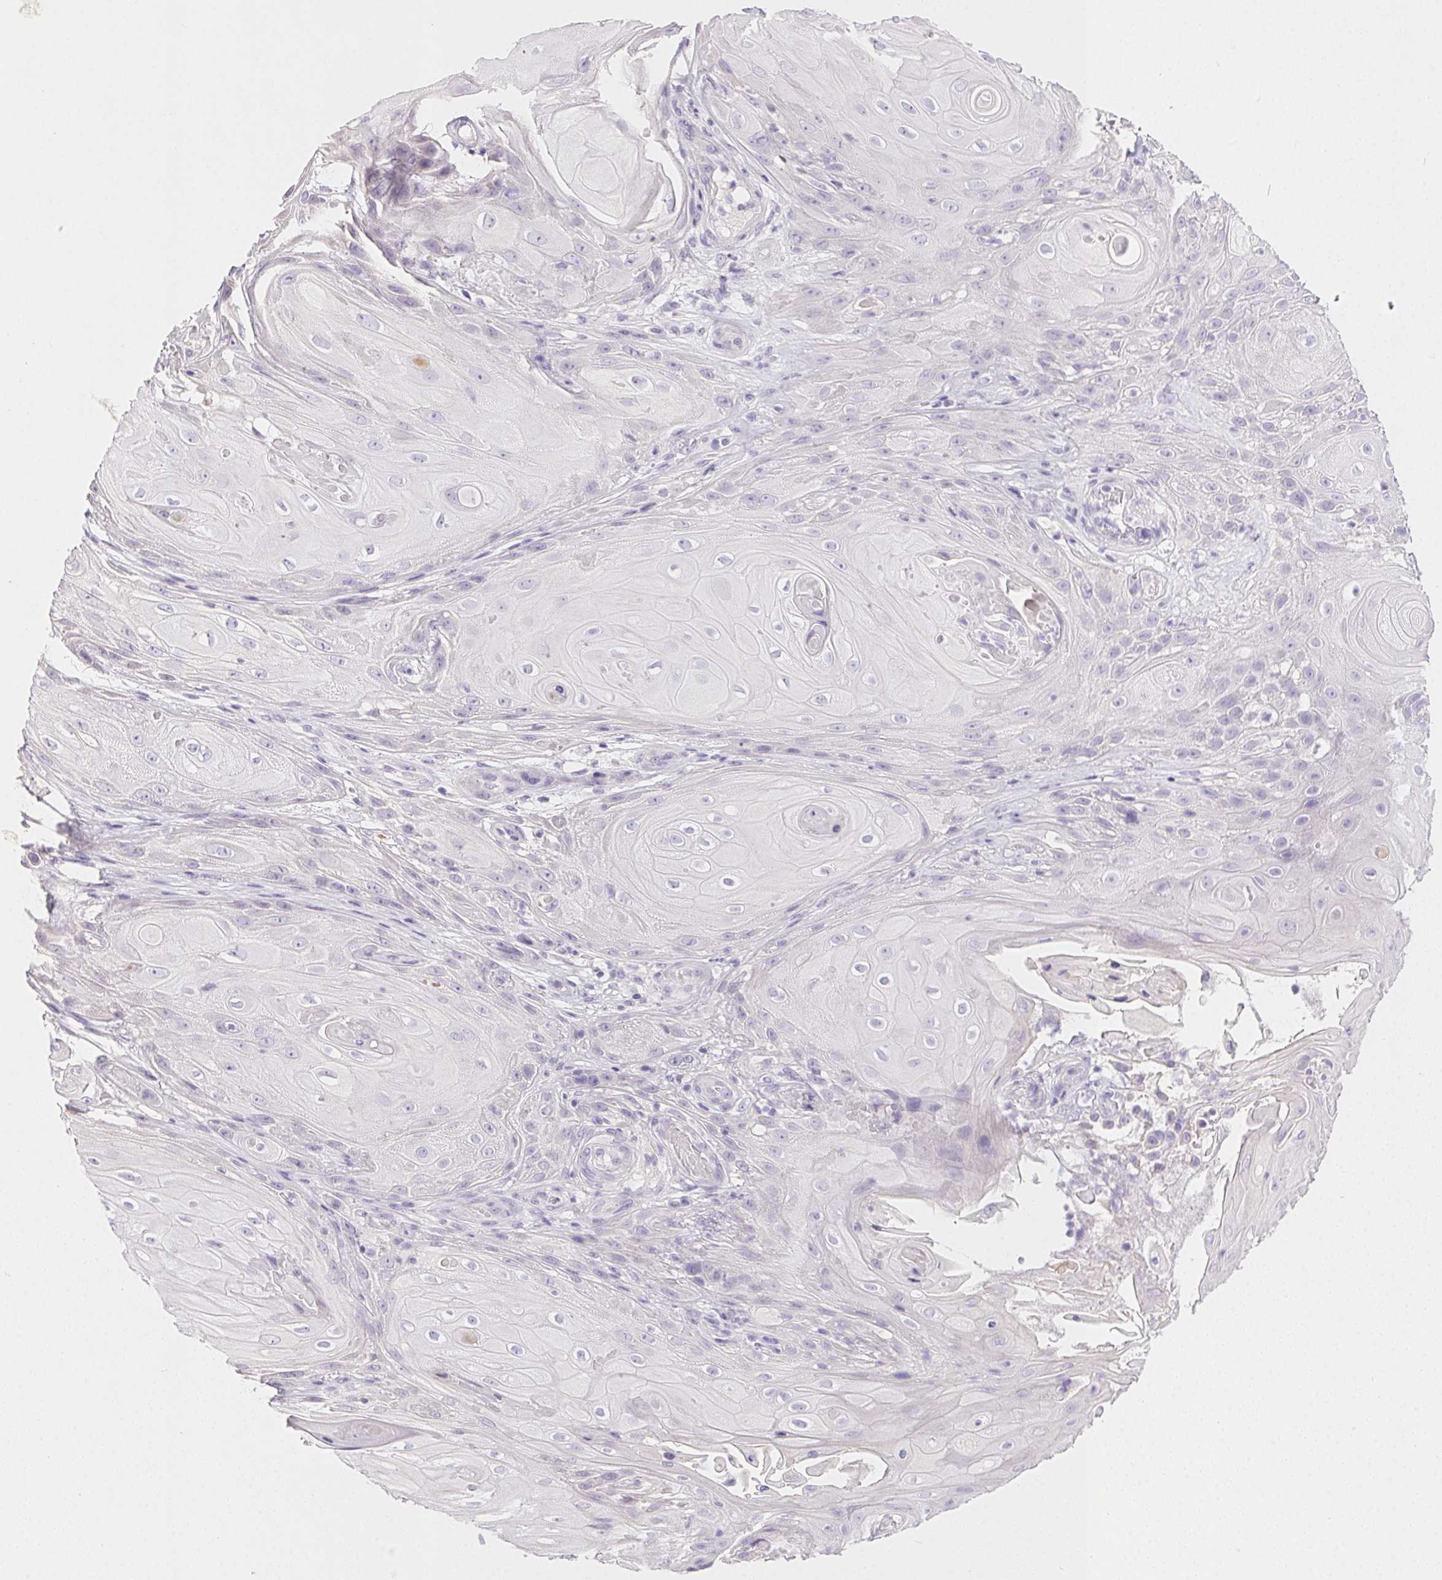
{"staining": {"intensity": "negative", "quantity": "none", "location": "none"}, "tissue": "skin cancer", "cell_type": "Tumor cells", "image_type": "cancer", "snomed": [{"axis": "morphology", "description": "Squamous cell carcinoma, NOS"}, {"axis": "topography", "description": "Skin"}], "caption": "DAB immunohistochemical staining of skin cancer (squamous cell carcinoma) reveals no significant staining in tumor cells.", "gene": "SYCE2", "patient": {"sex": "male", "age": 62}}